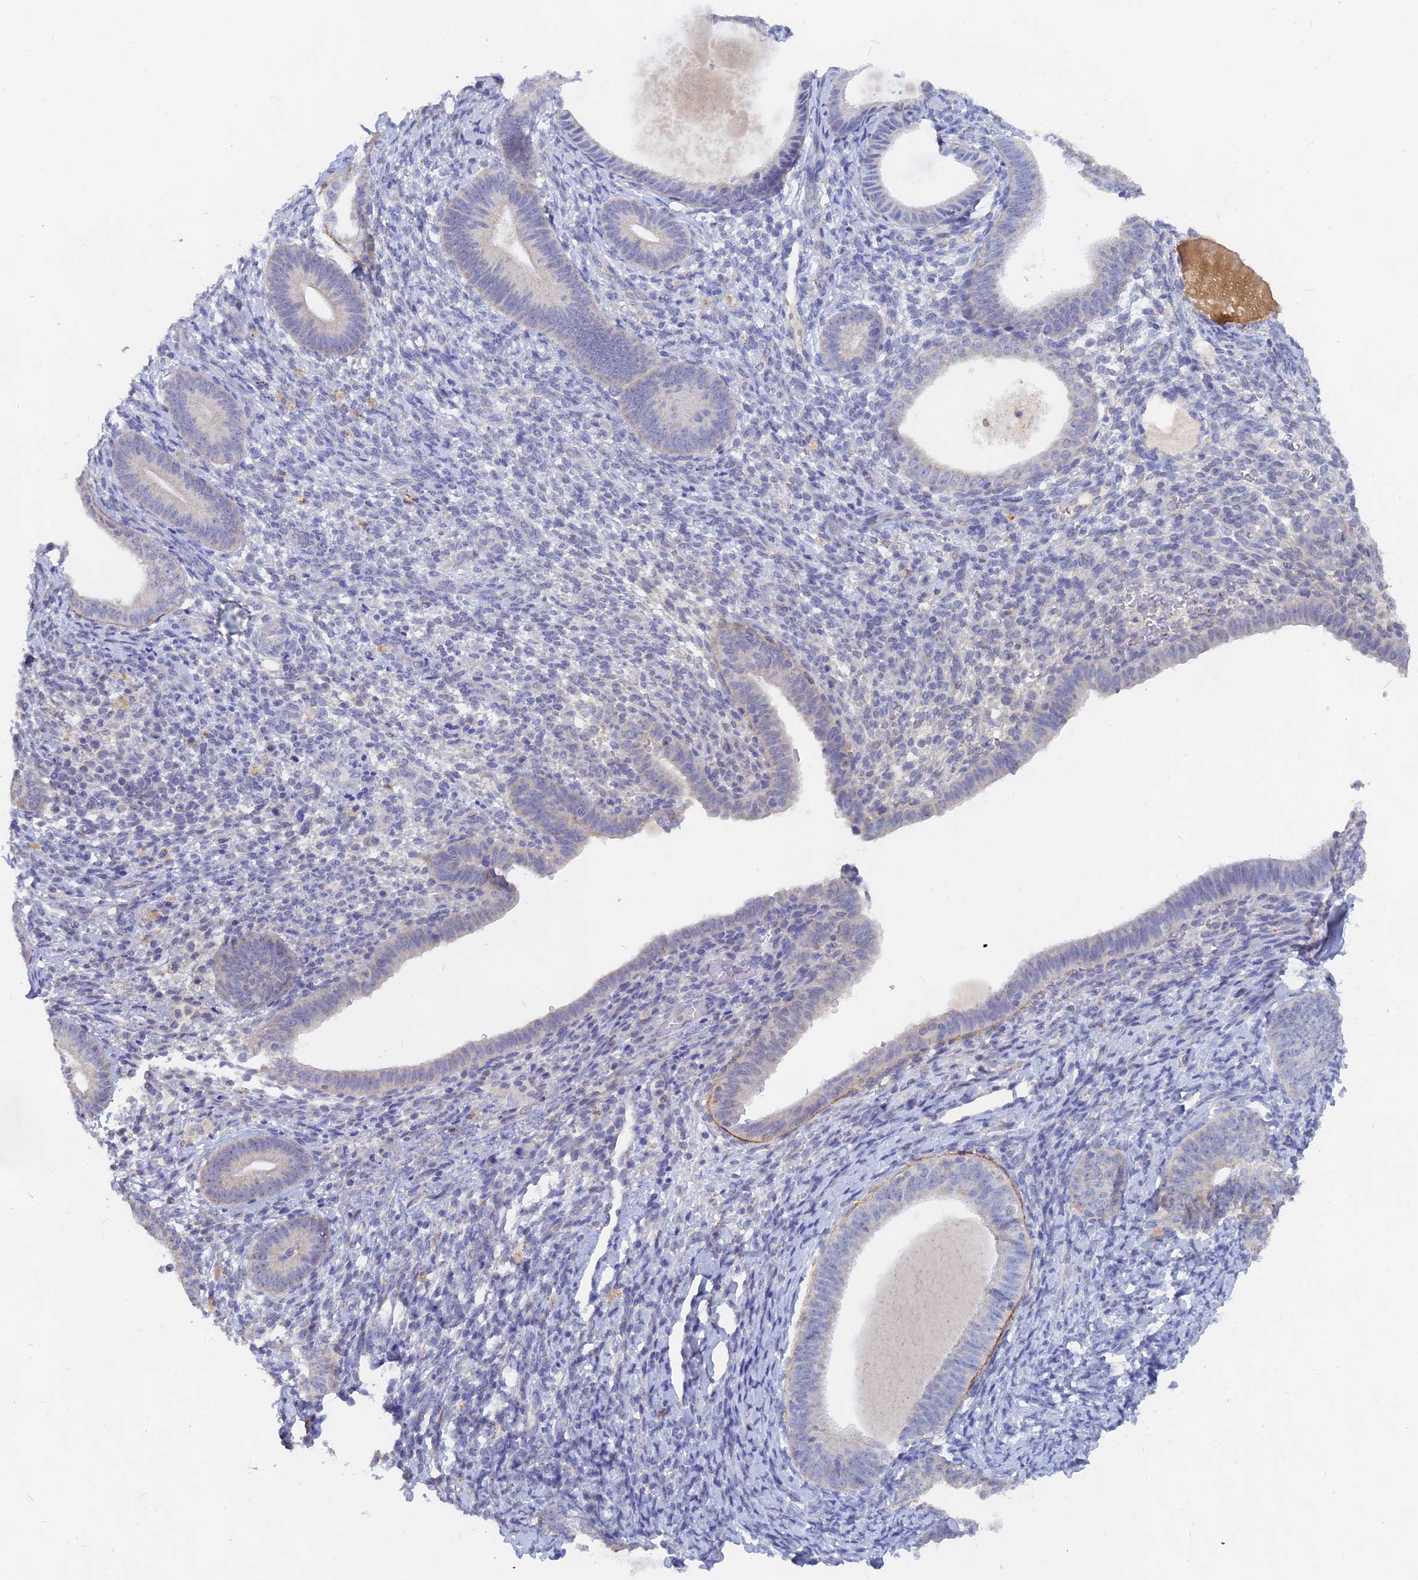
{"staining": {"intensity": "negative", "quantity": "none", "location": "none"}, "tissue": "endometrium", "cell_type": "Cells in endometrial stroma", "image_type": "normal", "snomed": [{"axis": "morphology", "description": "Normal tissue, NOS"}, {"axis": "topography", "description": "Endometrium"}], "caption": "This histopathology image is of unremarkable endometrium stained with immunohistochemistry to label a protein in brown with the nuclei are counter-stained blue. There is no expression in cells in endometrial stroma. (Stains: DAB (3,3'-diaminobenzidine) IHC with hematoxylin counter stain, Microscopy: brightfield microscopy at high magnification).", "gene": "LRIF1", "patient": {"sex": "female", "age": 65}}